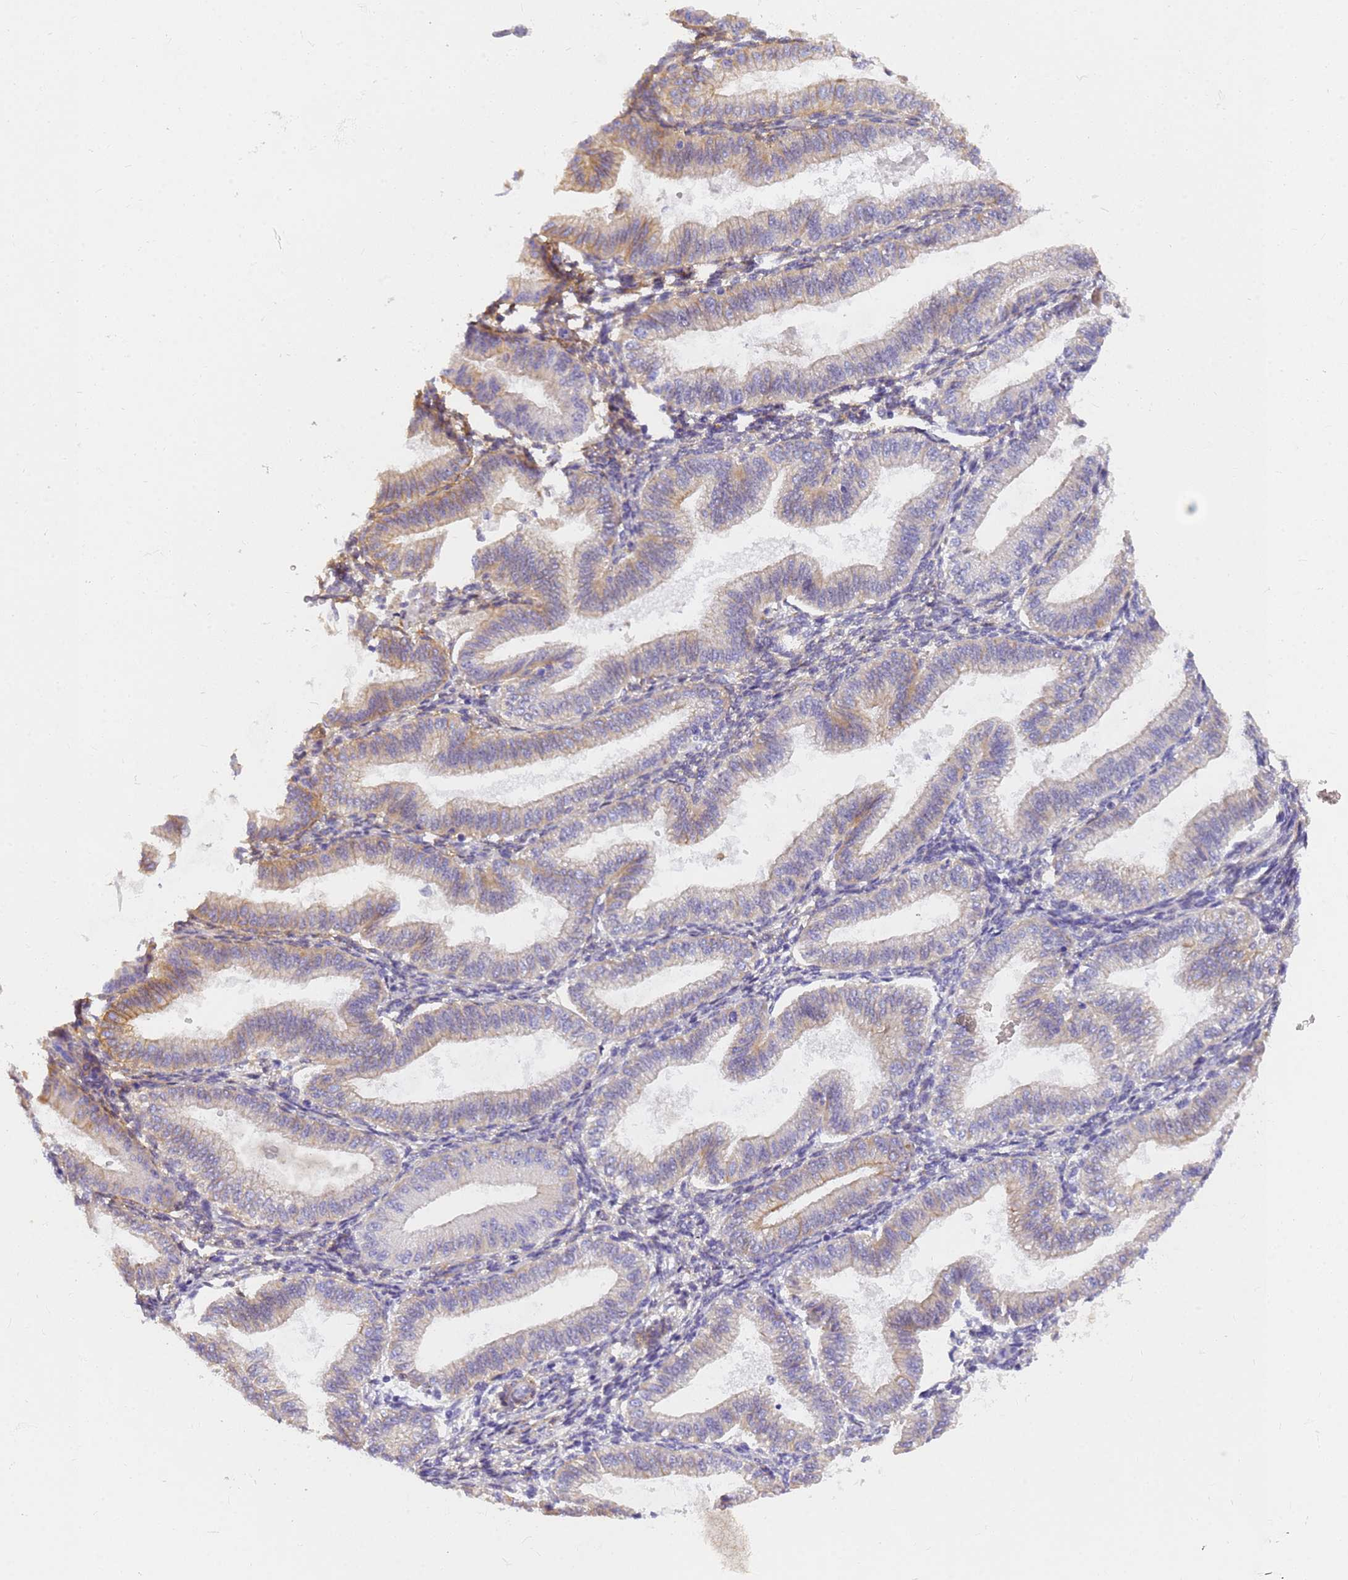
{"staining": {"intensity": "moderate", "quantity": "<25%", "location": "cytoplasmic/membranous"}, "tissue": "endometrium", "cell_type": "Cells in endometrial stroma", "image_type": "normal", "snomed": [{"axis": "morphology", "description": "Normal tissue, NOS"}, {"axis": "topography", "description": "Endometrium"}], "caption": "This image exhibits benign endometrium stained with immunohistochemistry to label a protein in brown. The cytoplasmic/membranous of cells in endometrial stroma show moderate positivity for the protein. Nuclei are counter-stained blue.", "gene": "MVB12A", "patient": {"sex": "female", "age": 39}}